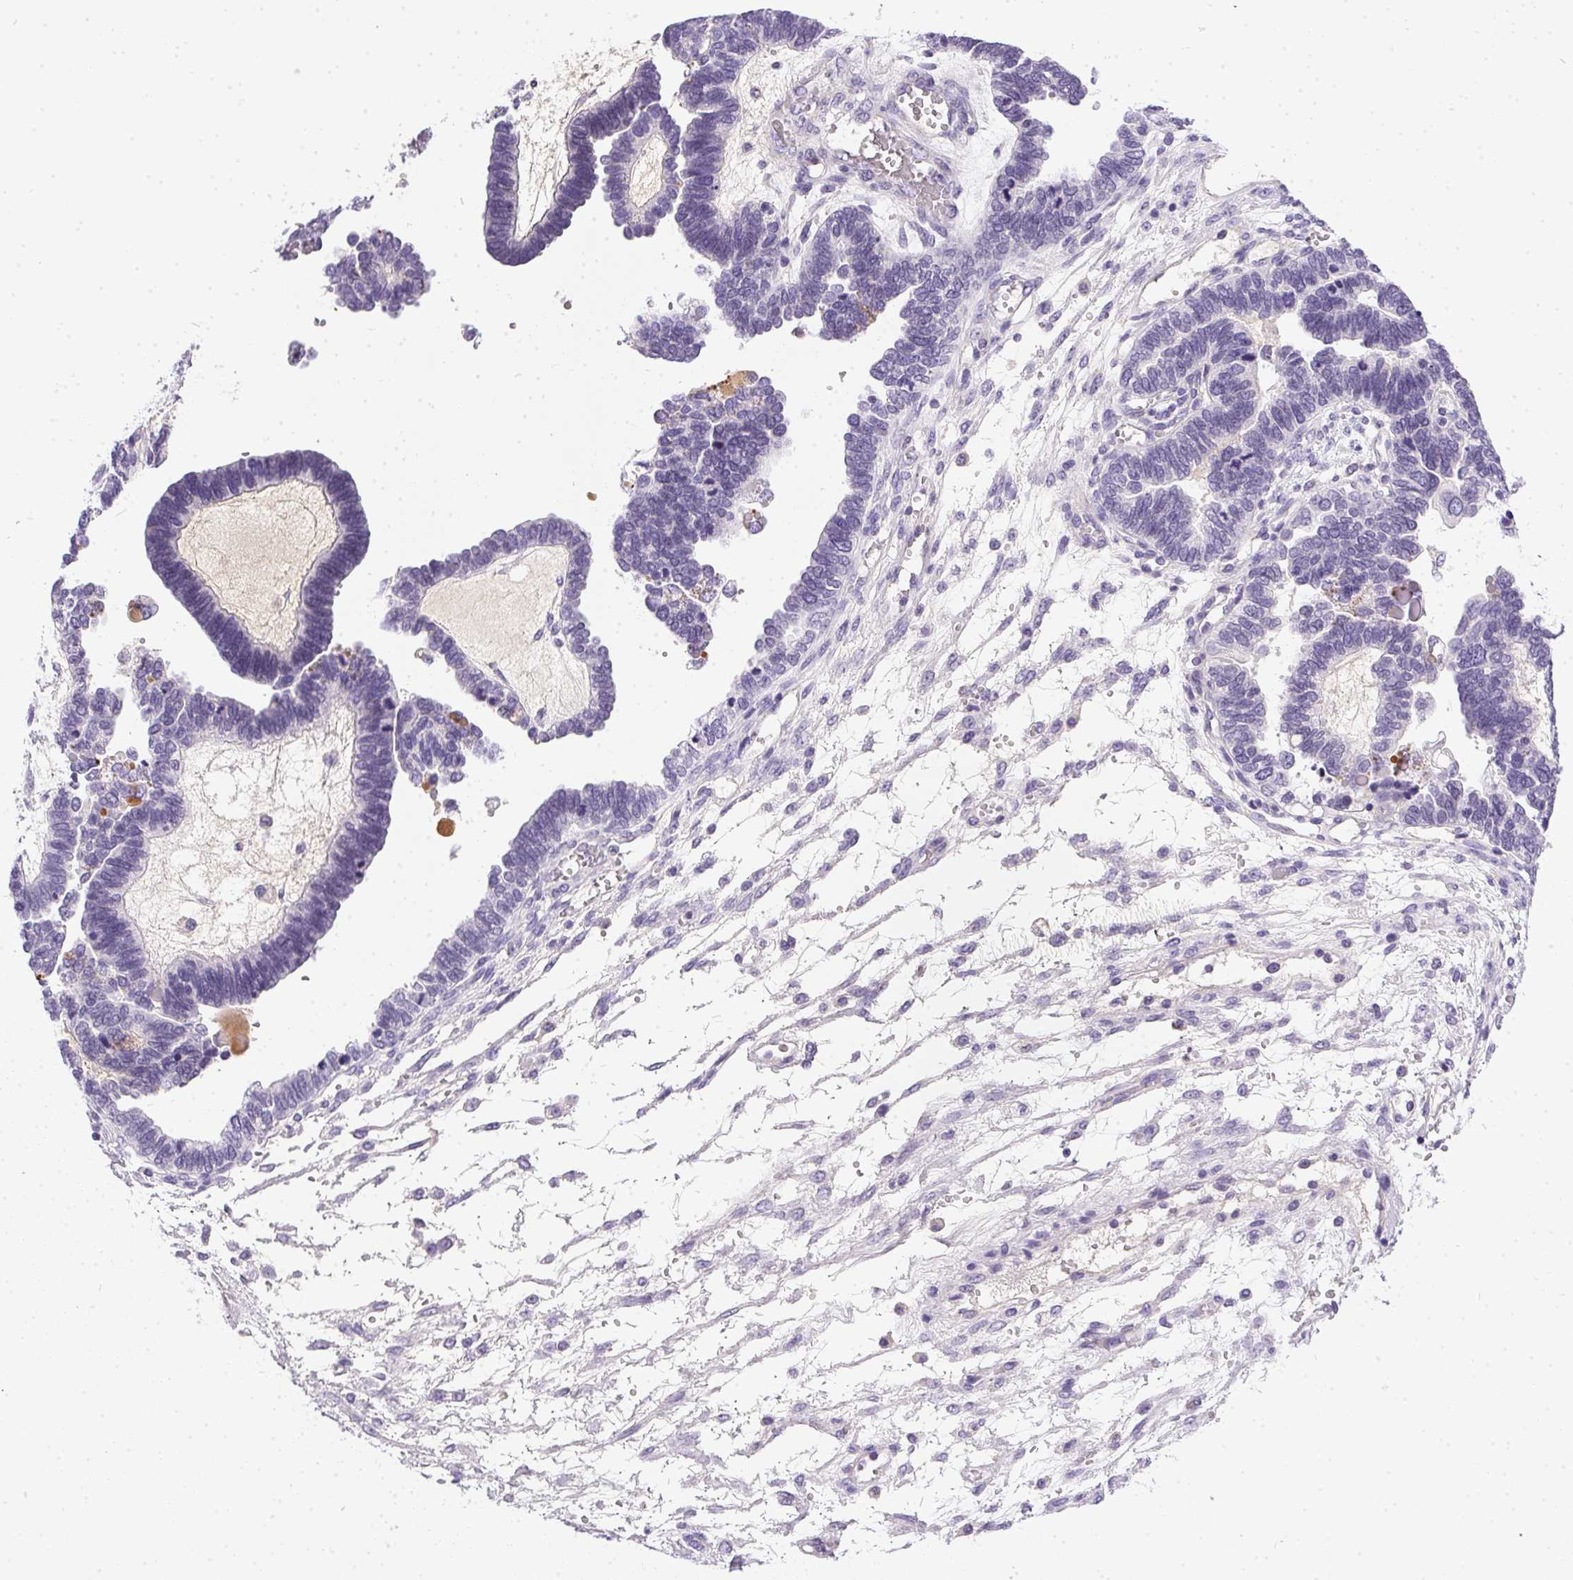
{"staining": {"intensity": "negative", "quantity": "none", "location": "none"}, "tissue": "ovarian cancer", "cell_type": "Tumor cells", "image_type": "cancer", "snomed": [{"axis": "morphology", "description": "Cystadenocarcinoma, serous, NOS"}, {"axis": "topography", "description": "Ovary"}], "caption": "Protein analysis of ovarian cancer (serous cystadenocarcinoma) demonstrates no significant expression in tumor cells.", "gene": "SSTR4", "patient": {"sex": "female", "age": 51}}